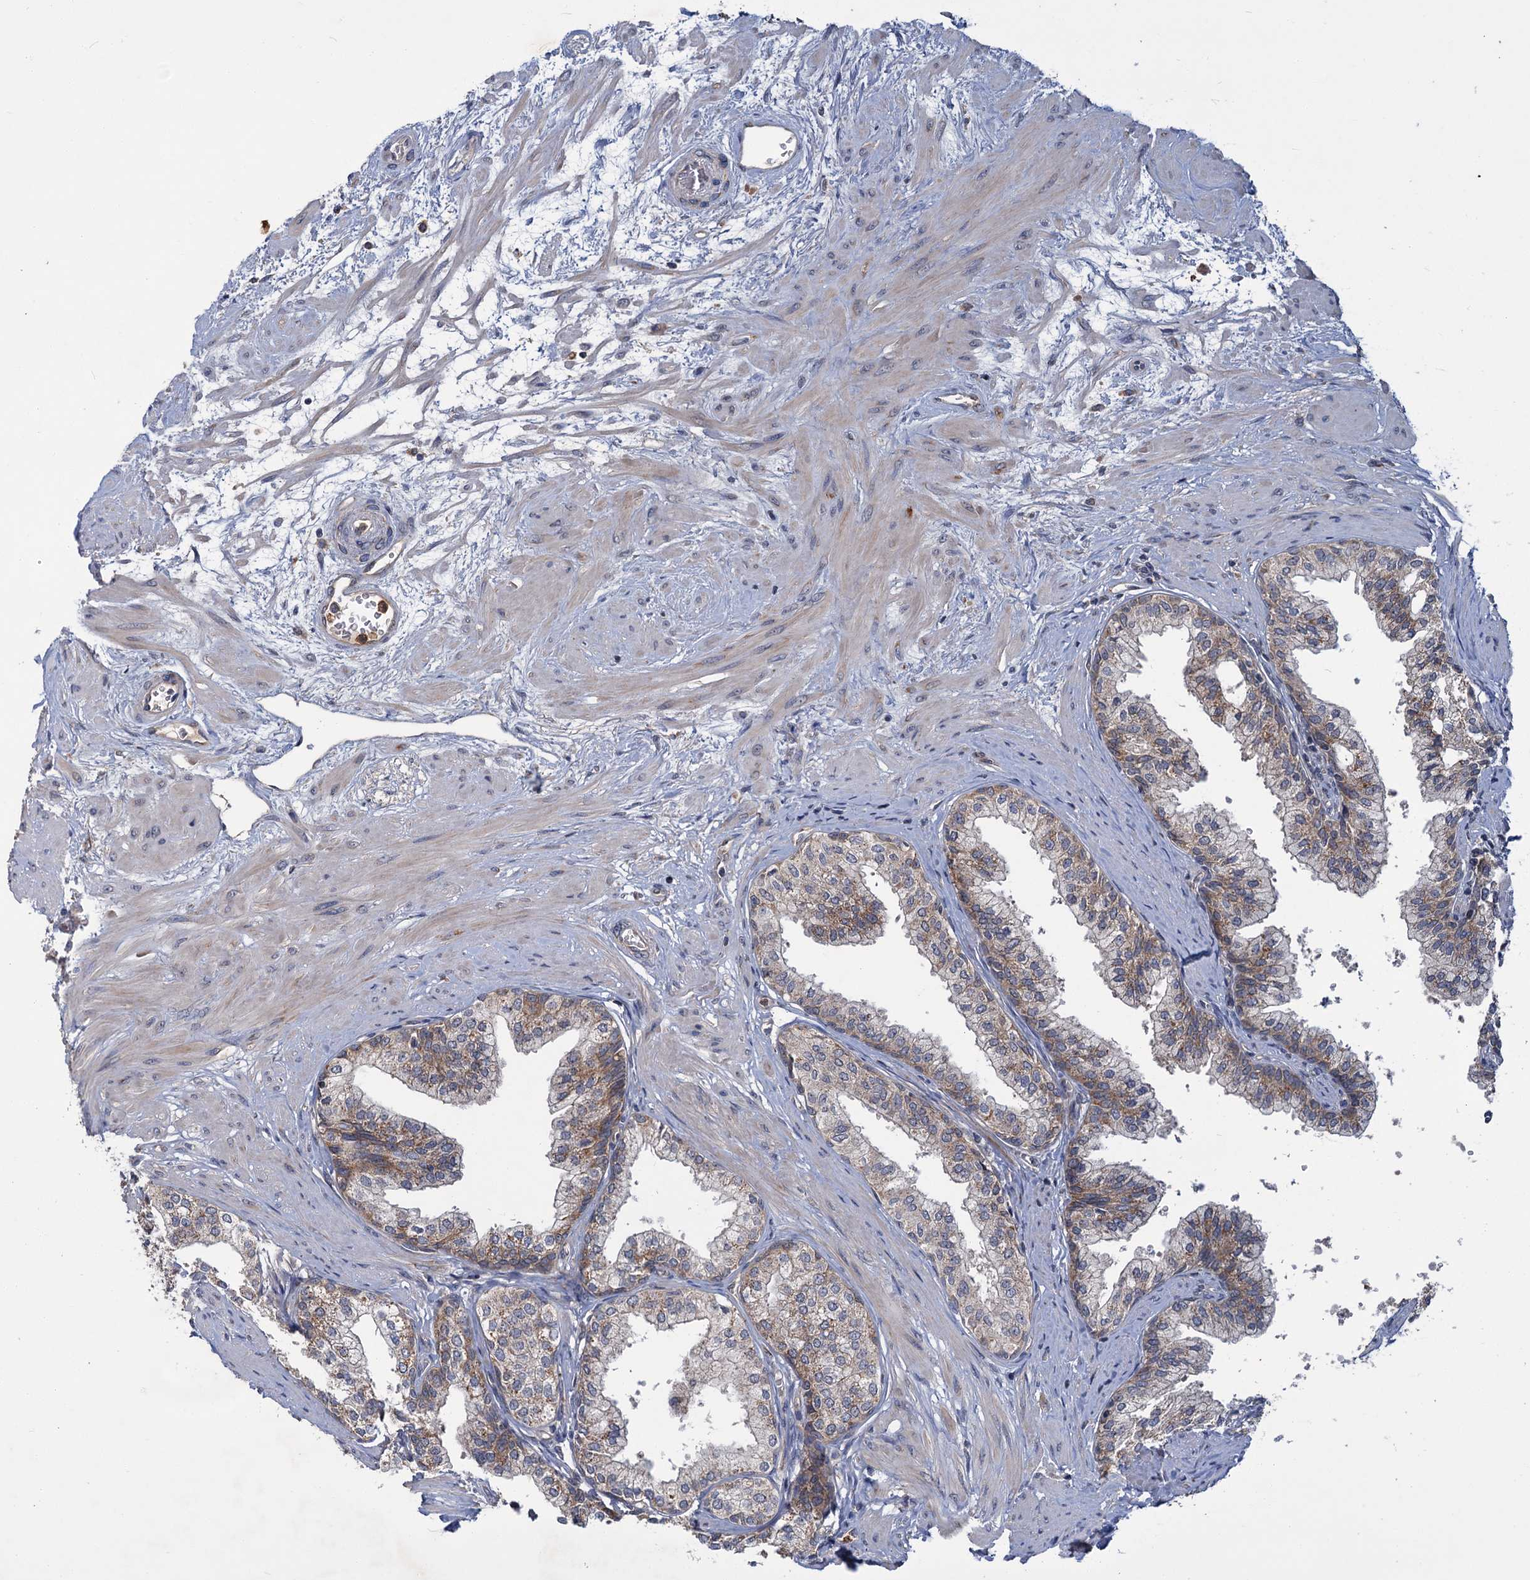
{"staining": {"intensity": "moderate", "quantity": "25%-75%", "location": "cytoplasmic/membranous"}, "tissue": "prostate", "cell_type": "Glandular cells", "image_type": "normal", "snomed": [{"axis": "morphology", "description": "Normal tissue, NOS"}, {"axis": "topography", "description": "Prostate"}], "caption": "Human prostate stained with a protein marker shows moderate staining in glandular cells.", "gene": "DYNC2H1", "patient": {"sex": "male", "age": 60}}